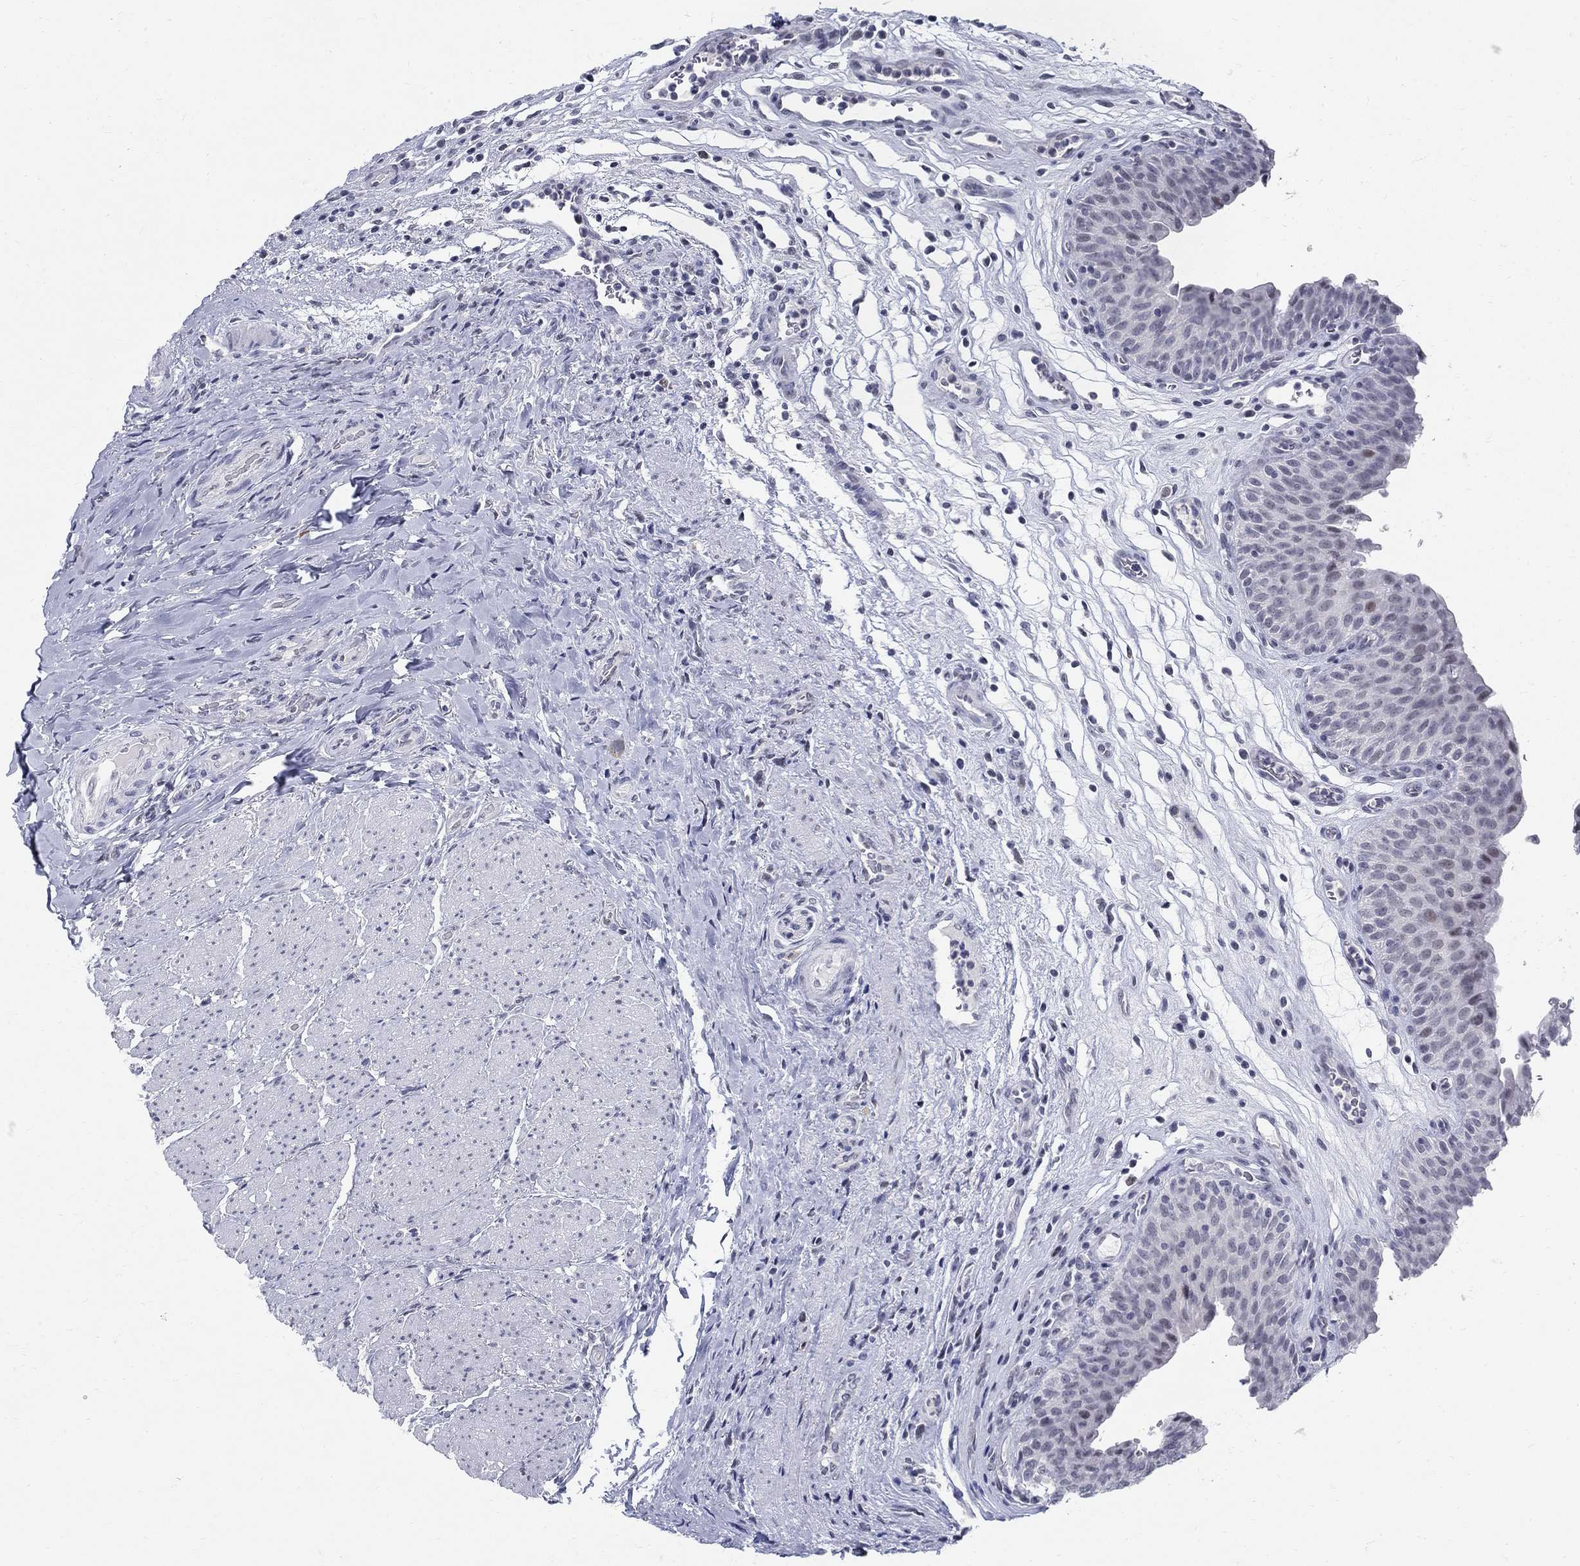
{"staining": {"intensity": "negative", "quantity": "none", "location": "none"}, "tissue": "urinary bladder", "cell_type": "Urothelial cells", "image_type": "normal", "snomed": [{"axis": "morphology", "description": "Normal tissue, NOS"}, {"axis": "topography", "description": "Urinary bladder"}], "caption": "The histopathology image demonstrates no significant positivity in urothelial cells of urinary bladder.", "gene": "BHLHE22", "patient": {"sex": "male", "age": 66}}